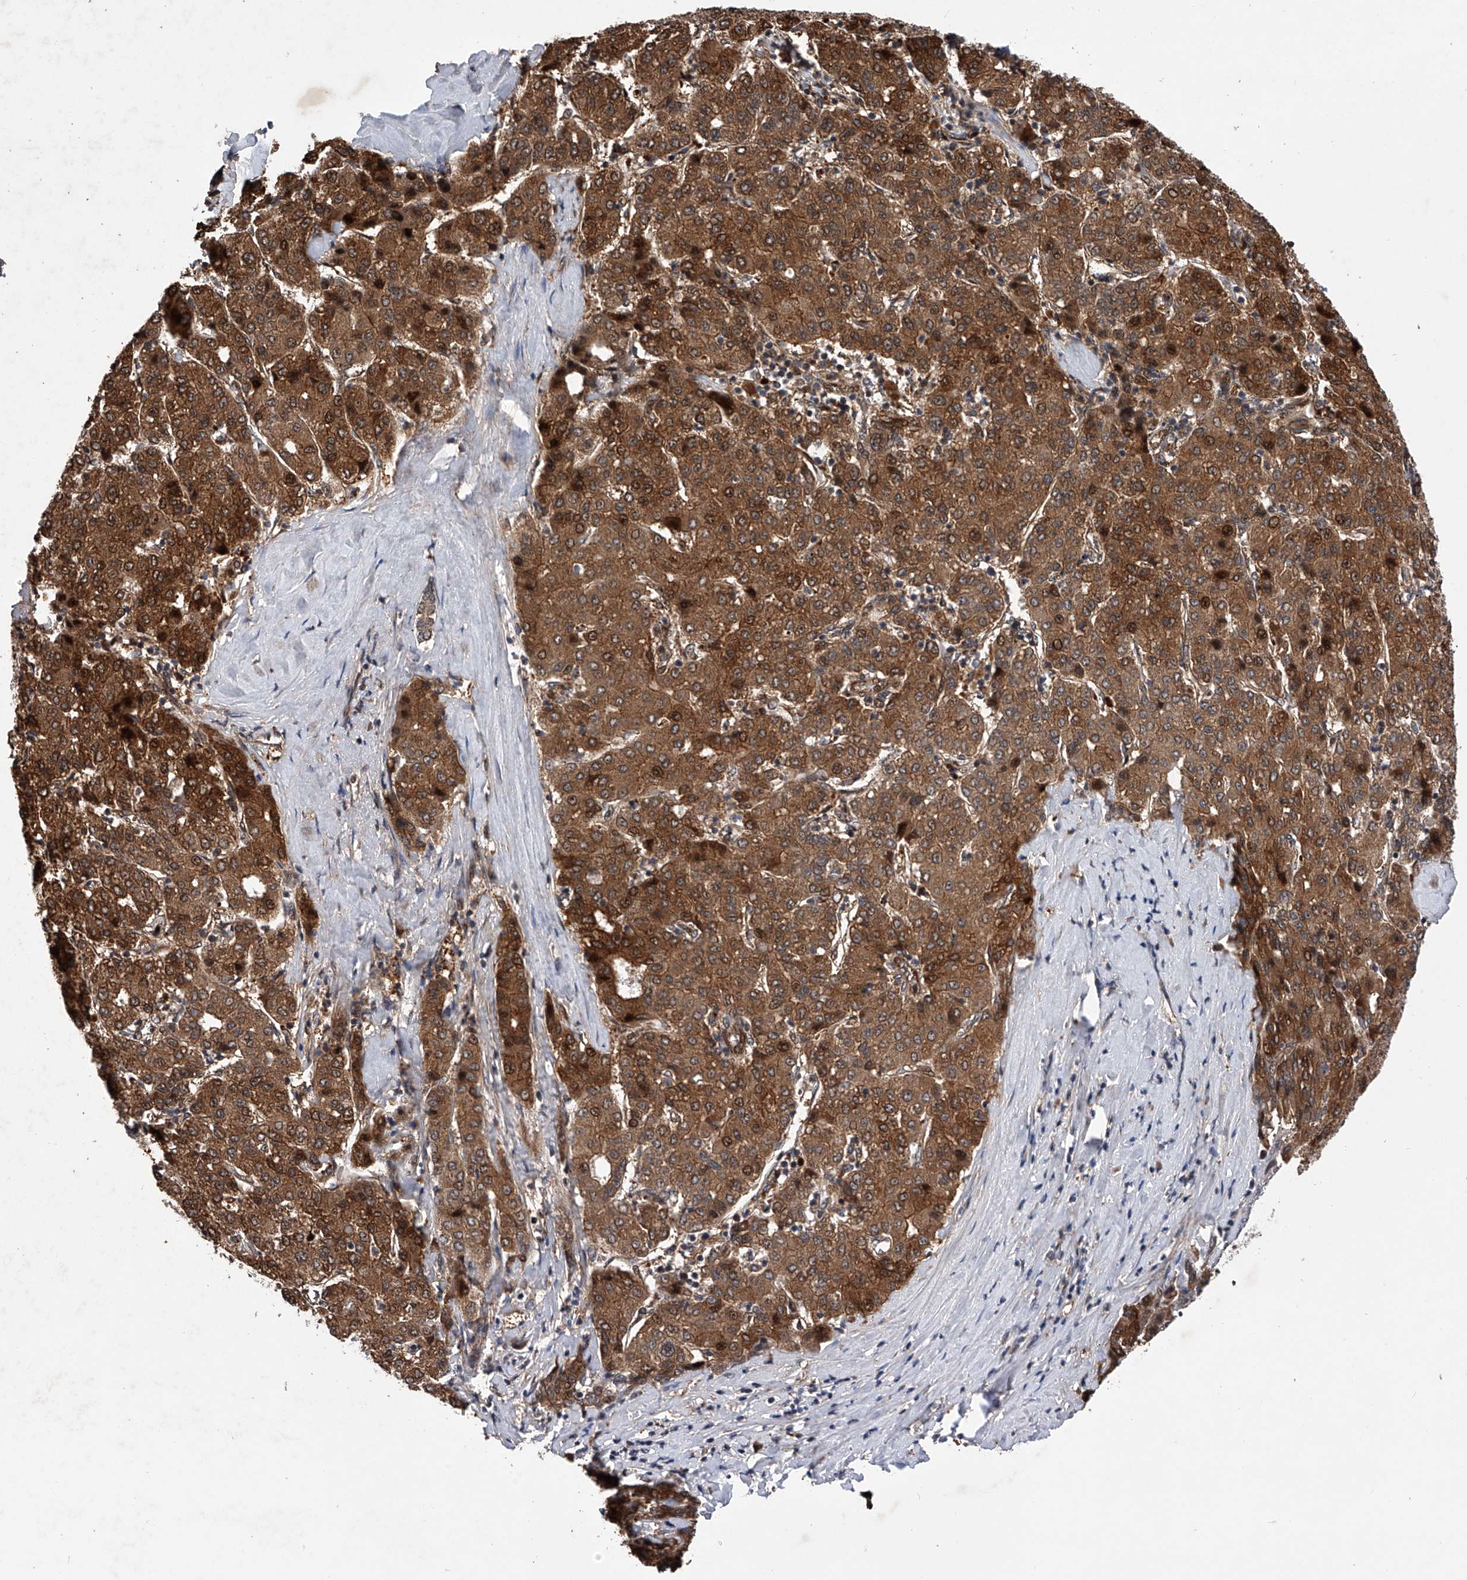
{"staining": {"intensity": "strong", "quantity": ">75%", "location": "cytoplasmic/membranous,nuclear"}, "tissue": "liver cancer", "cell_type": "Tumor cells", "image_type": "cancer", "snomed": [{"axis": "morphology", "description": "Carcinoma, Hepatocellular, NOS"}, {"axis": "topography", "description": "Liver"}], "caption": "A histopathology image of human liver cancer (hepatocellular carcinoma) stained for a protein displays strong cytoplasmic/membranous and nuclear brown staining in tumor cells.", "gene": "MAP3K11", "patient": {"sex": "male", "age": 65}}